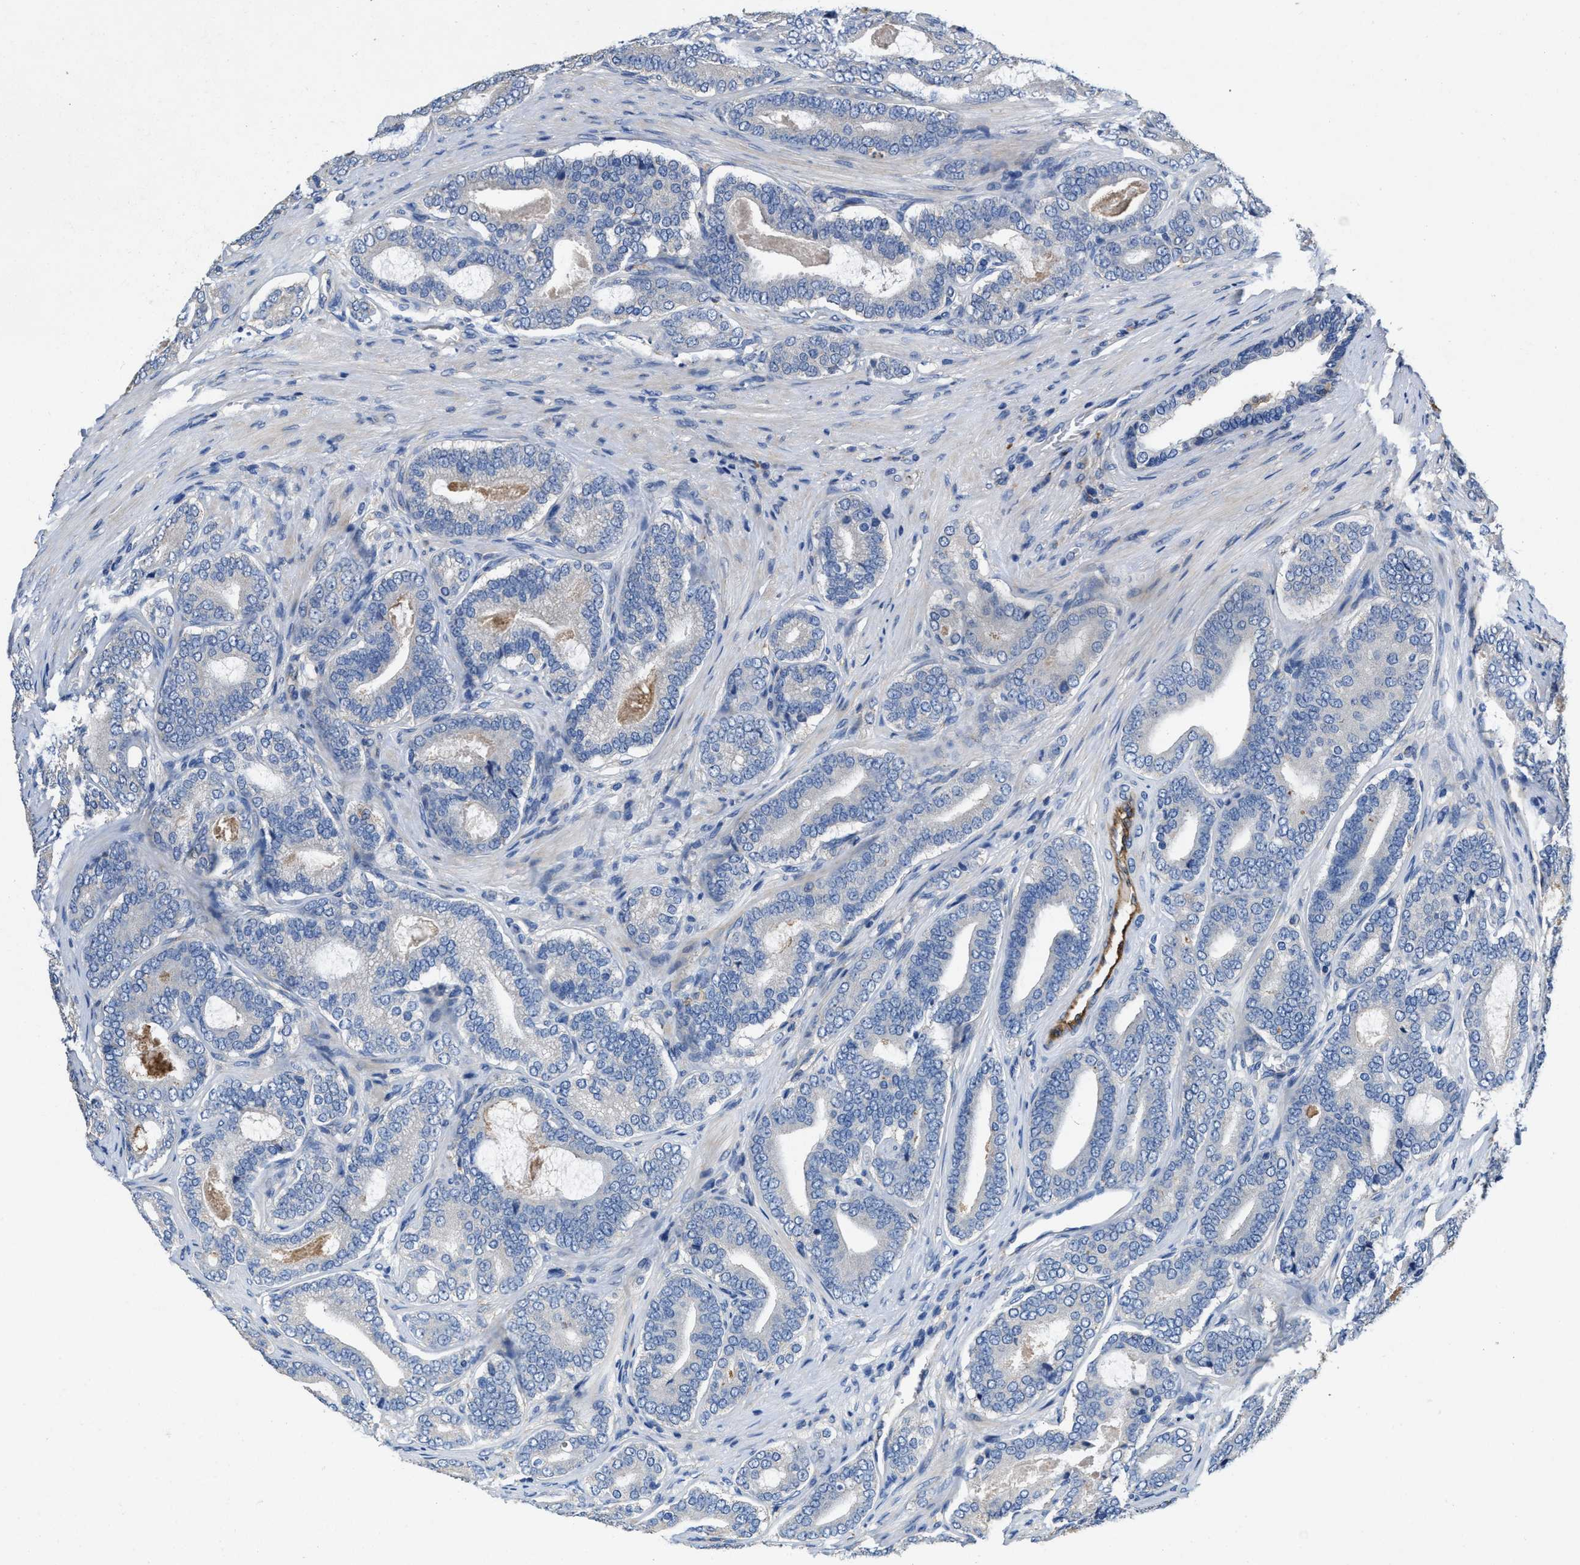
{"staining": {"intensity": "negative", "quantity": "none", "location": "none"}, "tissue": "prostate cancer", "cell_type": "Tumor cells", "image_type": "cancer", "snomed": [{"axis": "morphology", "description": "Adenocarcinoma, High grade"}, {"axis": "topography", "description": "Prostate"}], "caption": "Immunohistochemistry (IHC) histopathology image of human adenocarcinoma (high-grade) (prostate) stained for a protein (brown), which exhibits no positivity in tumor cells. The staining was performed using DAB (3,3'-diaminobenzidine) to visualize the protein expression in brown, while the nuclei were stained in blue with hematoxylin (Magnification: 20x).", "gene": "PEG10", "patient": {"sex": "male", "age": 60}}